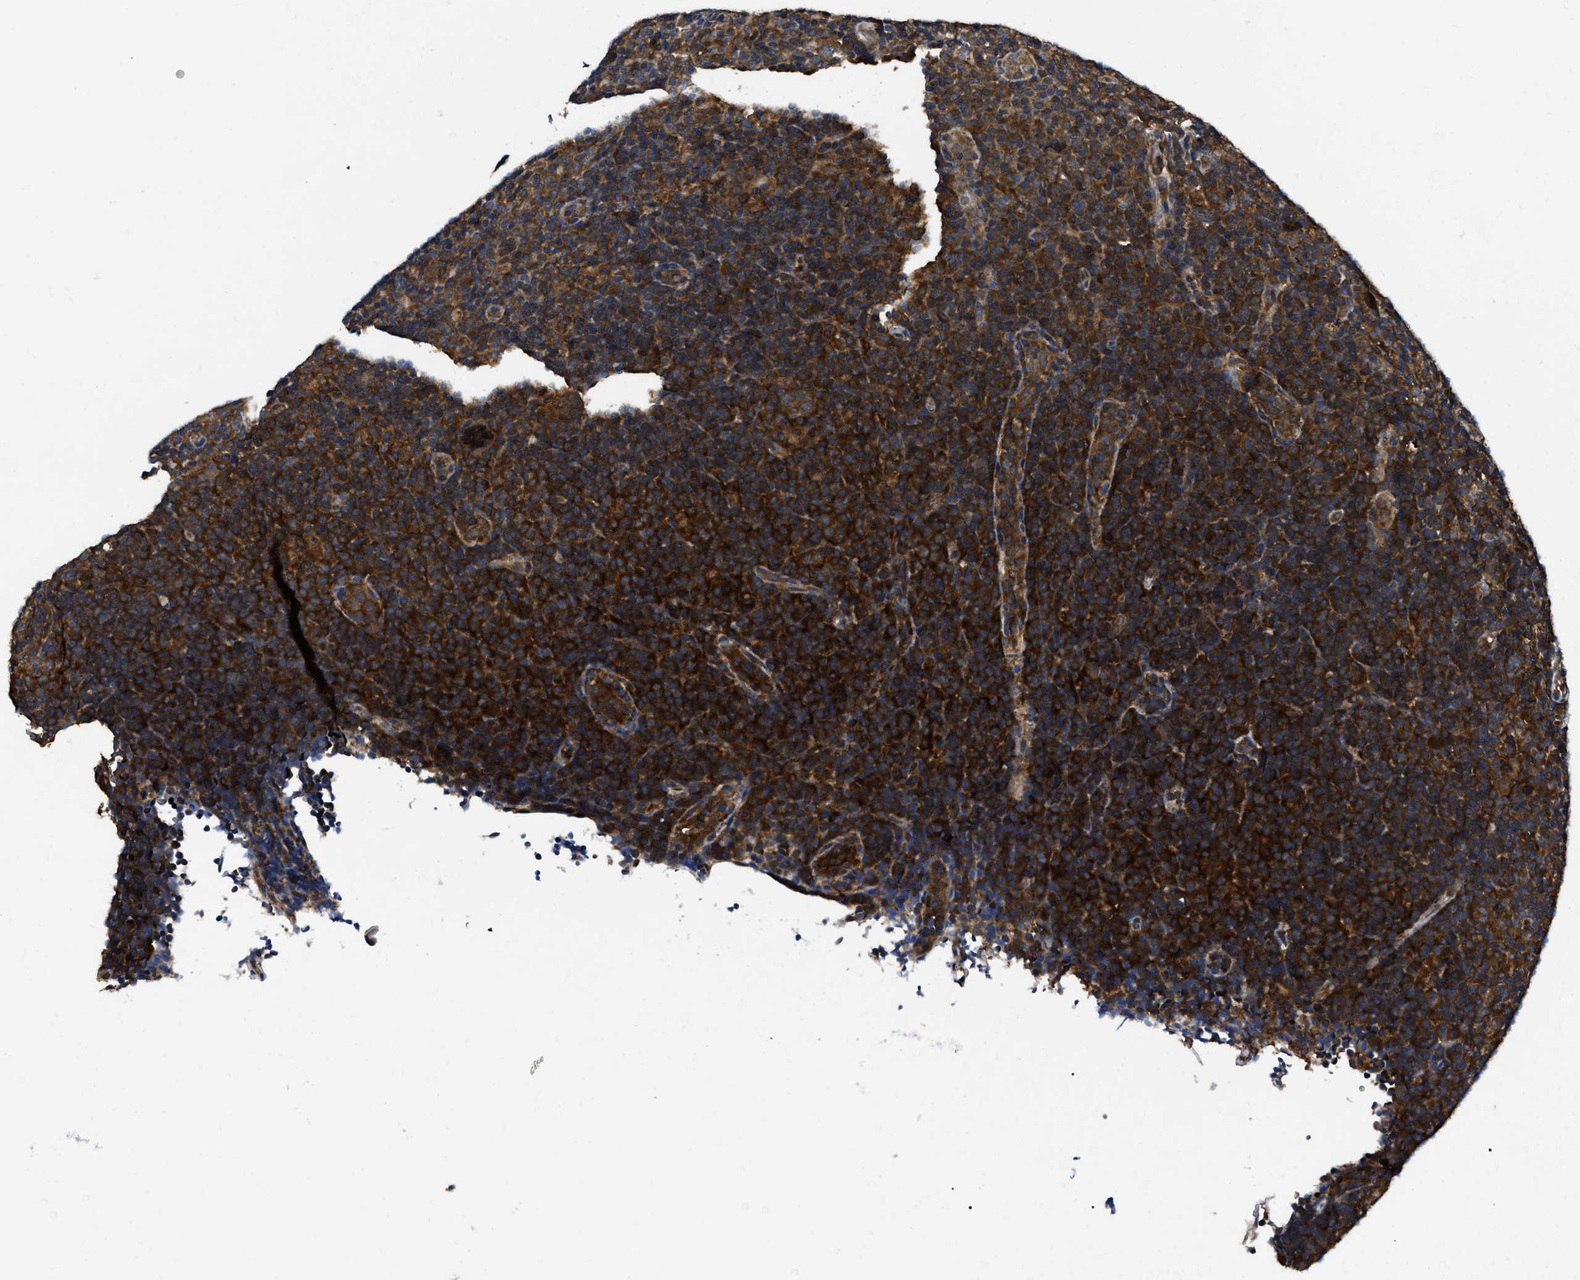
{"staining": {"intensity": "moderate", "quantity": ">75%", "location": "cytoplasmic/membranous"}, "tissue": "lymphoma", "cell_type": "Tumor cells", "image_type": "cancer", "snomed": [{"axis": "morphology", "description": "Hodgkin's disease, NOS"}, {"axis": "topography", "description": "Lymph node"}], "caption": "This photomicrograph demonstrates immunohistochemistry staining of human Hodgkin's disease, with medium moderate cytoplasmic/membranous positivity in about >75% of tumor cells.", "gene": "GET4", "patient": {"sex": "female", "age": 57}}